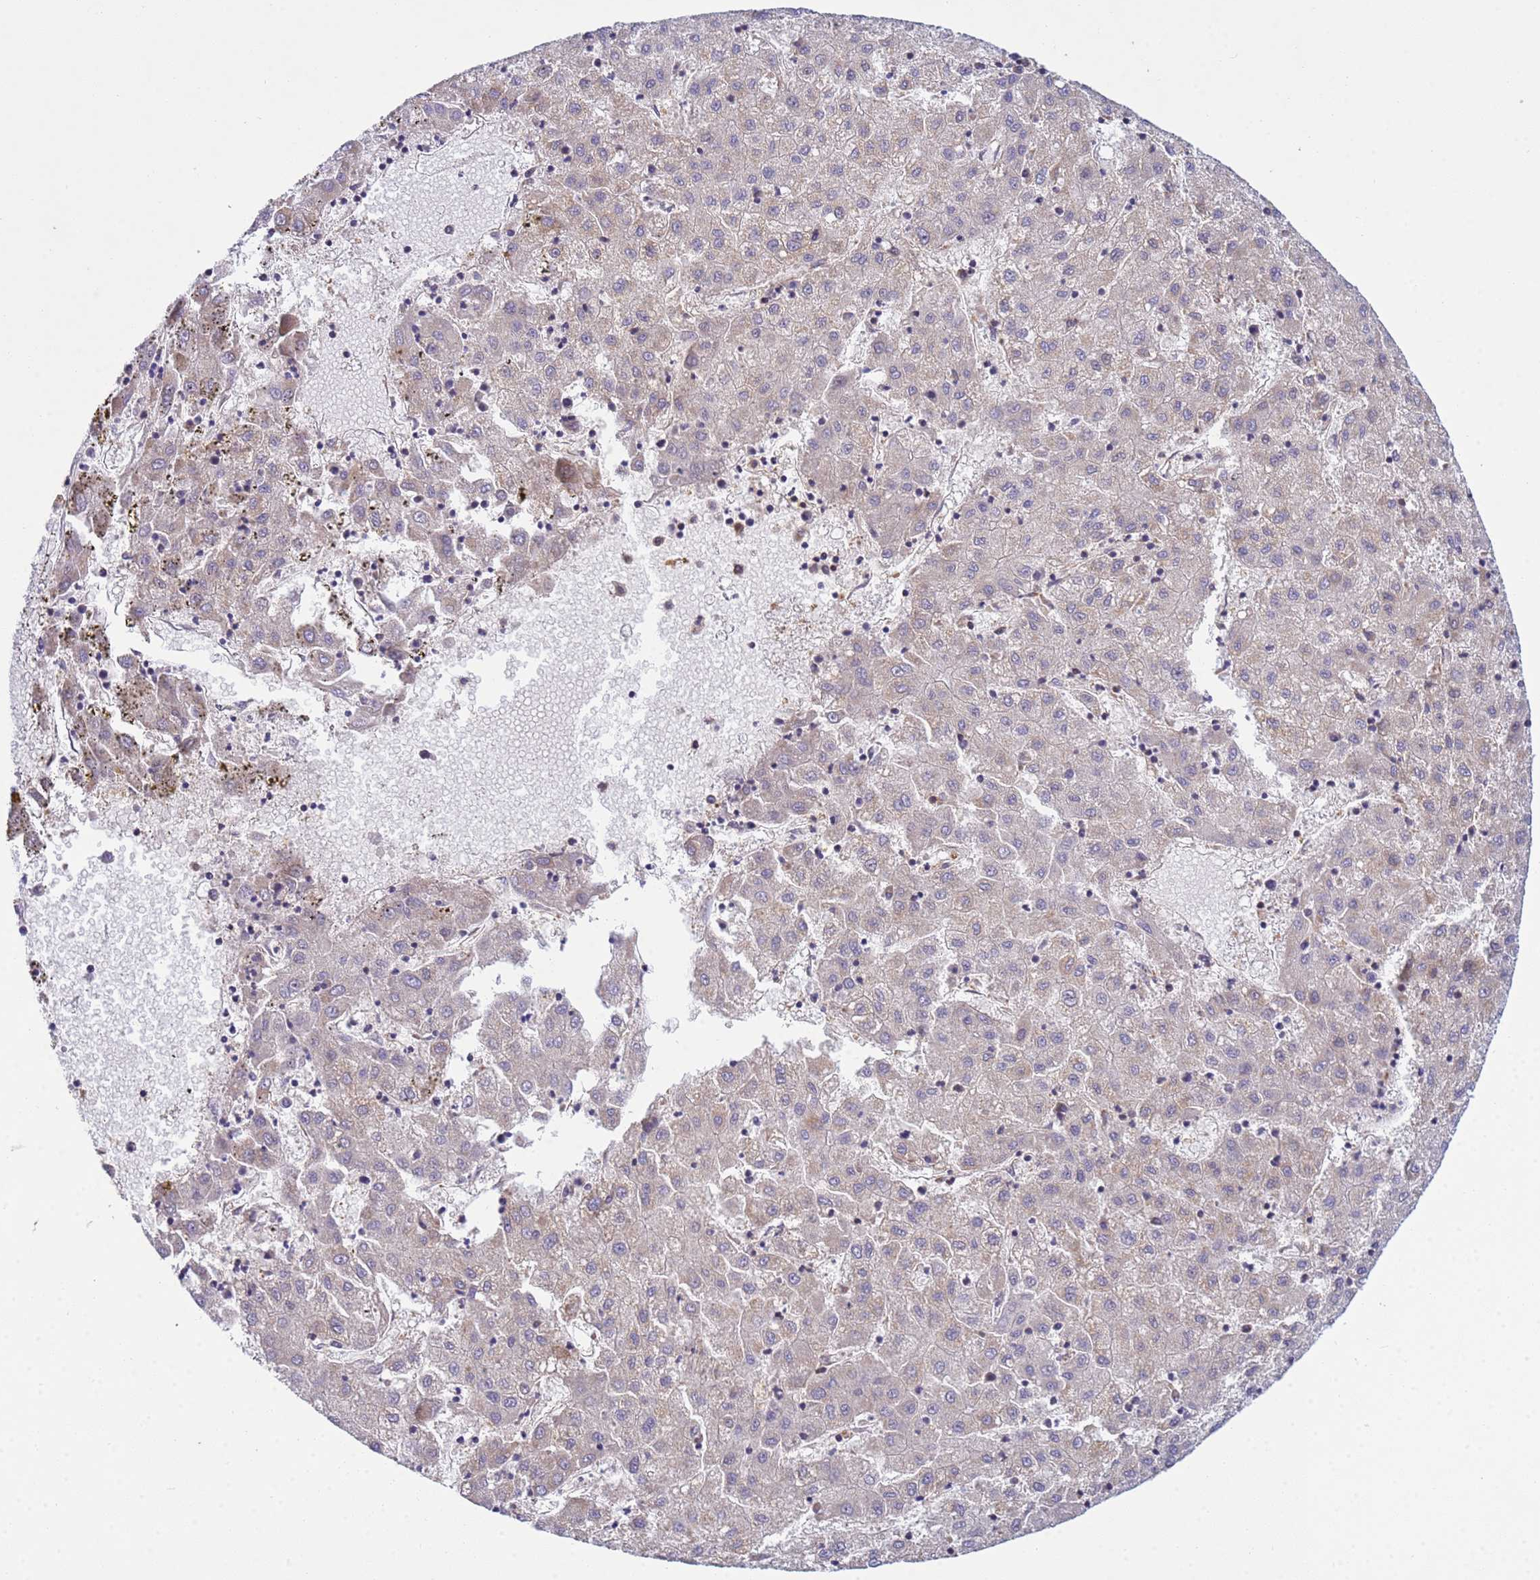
{"staining": {"intensity": "negative", "quantity": "none", "location": "none"}, "tissue": "liver cancer", "cell_type": "Tumor cells", "image_type": "cancer", "snomed": [{"axis": "morphology", "description": "Carcinoma, Hepatocellular, NOS"}, {"axis": "topography", "description": "Liver"}], "caption": "The image exhibits no staining of tumor cells in hepatocellular carcinoma (liver).", "gene": "P2RX7", "patient": {"sex": "male", "age": 72}}